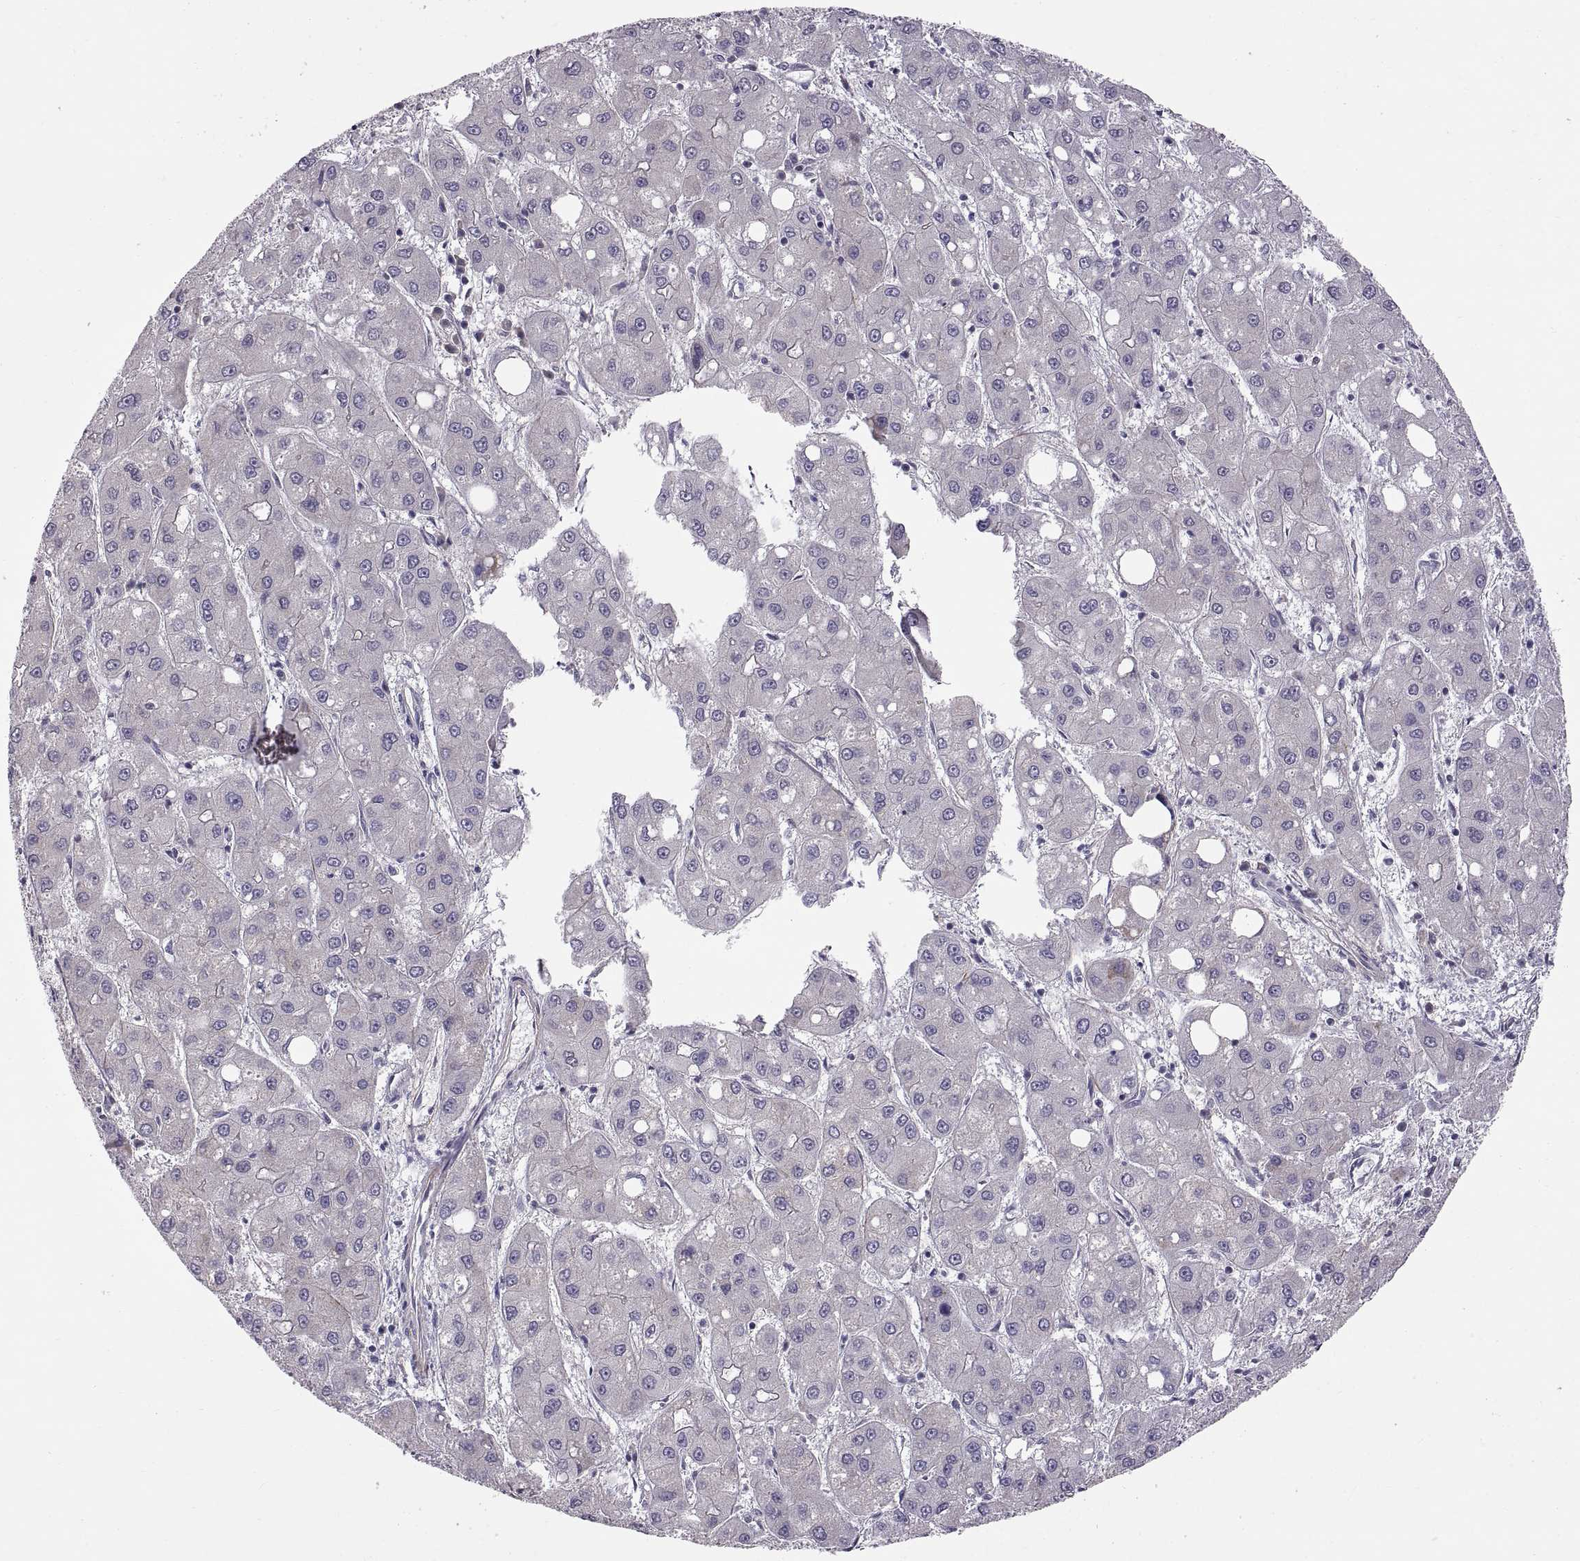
{"staining": {"intensity": "negative", "quantity": "none", "location": "none"}, "tissue": "liver cancer", "cell_type": "Tumor cells", "image_type": "cancer", "snomed": [{"axis": "morphology", "description": "Carcinoma, Hepatocellular, NOS"}, {"axis": "topography", "description": "Liver"}], "caption": "Immunohistochemistry (IHC) photomicrograph of liver cancer (hepatocellular carcinoma) stained for a protein (brown), which exhibits no positivity in tumor cells.", "gene": "WFDC8", "patient": {"sex": "male", "age": 73}}